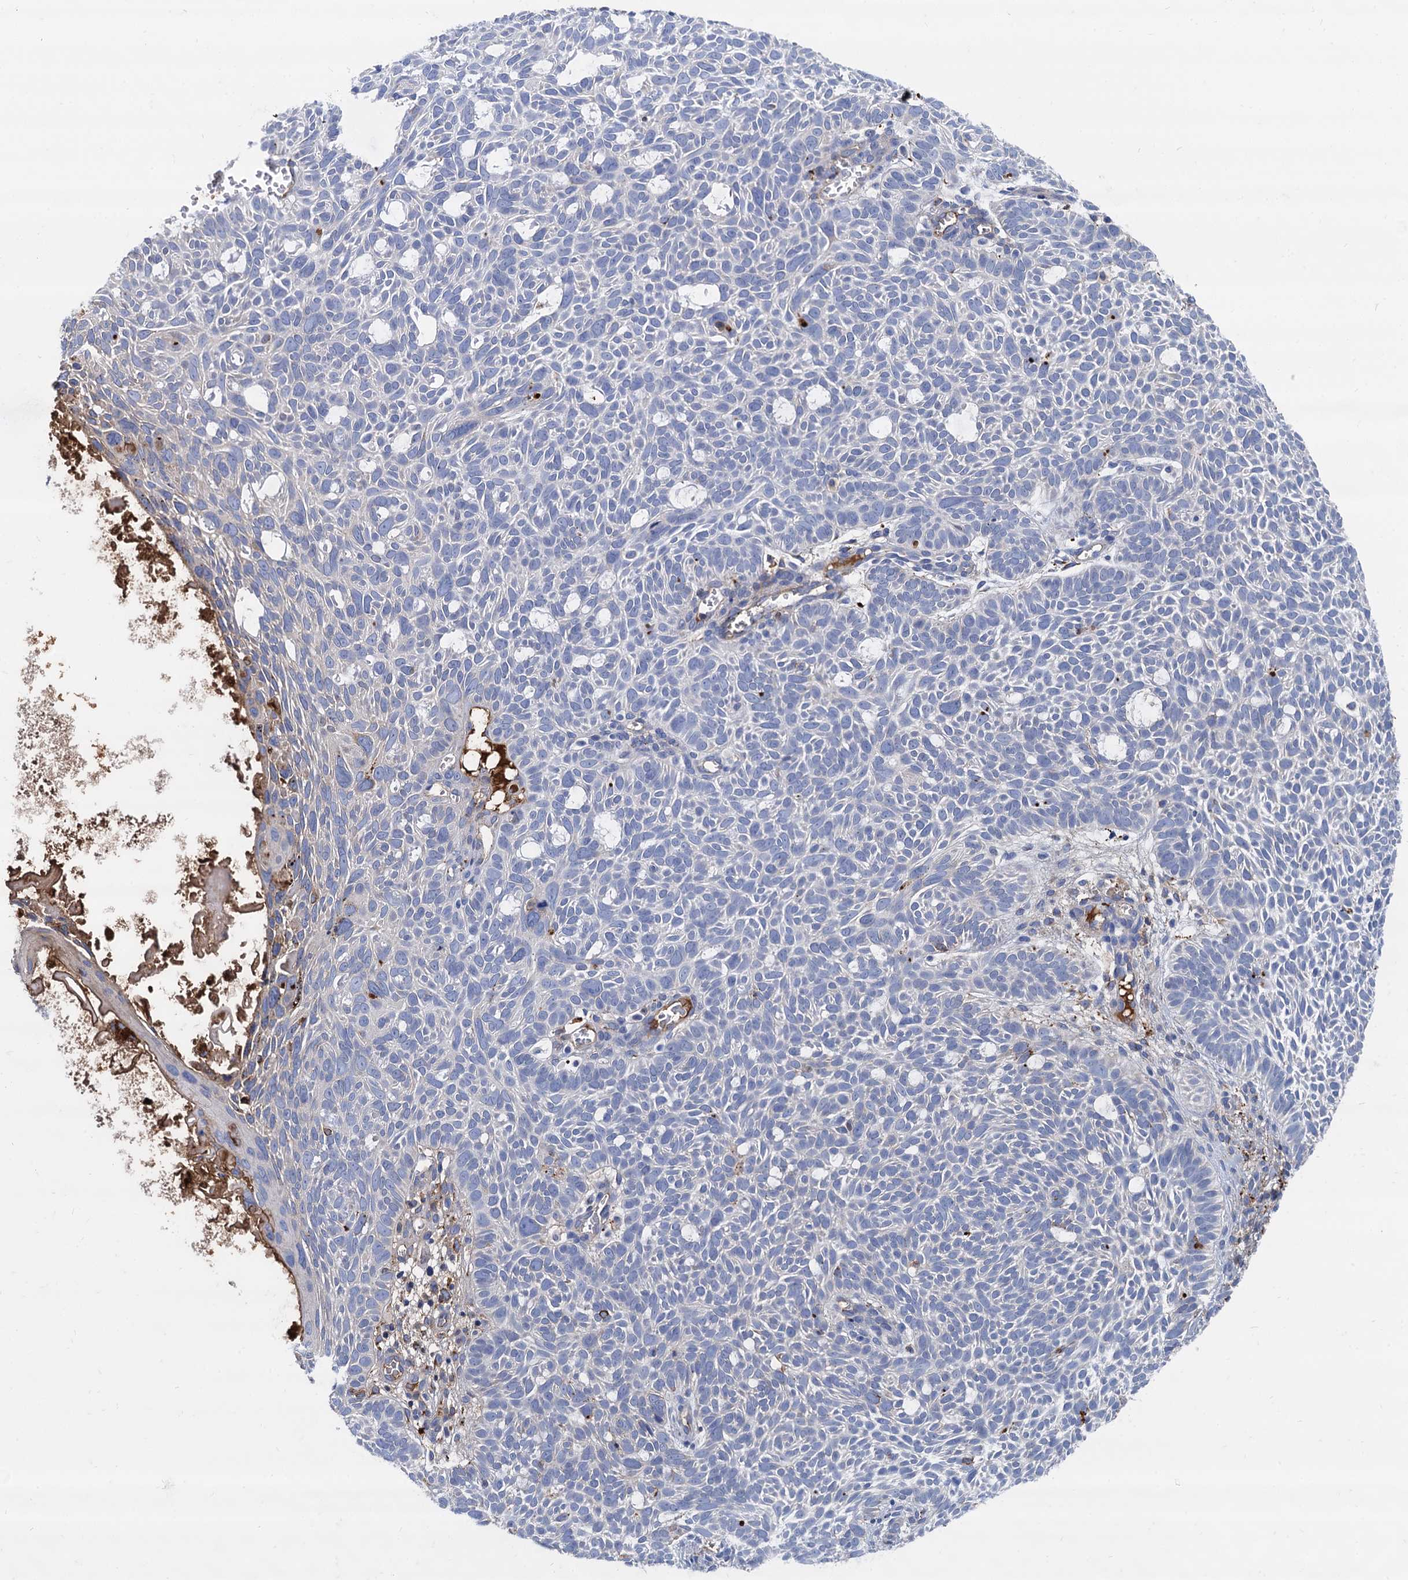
{"staining": {"intensity": "negative", "quantity": "none", "location": "none"}, "tissue": "skin cancer", "cell_type": "Tumor cells", "image_type": "cancer", "snomed": [{"axis": "morphology", "description": "Basal cell carcinoma"}, {"axis": "topography", "description": "Skin"}], "caption": "Immunohistochemistry histopathology image of human skin cancer stained for a protein (brown), which displays no positivity in tumor cells. (Immunohistochemistry, brightfield microscopy, high magnification).", "gene": "APOD", "patient": {"sex": "male", "age": 69}}